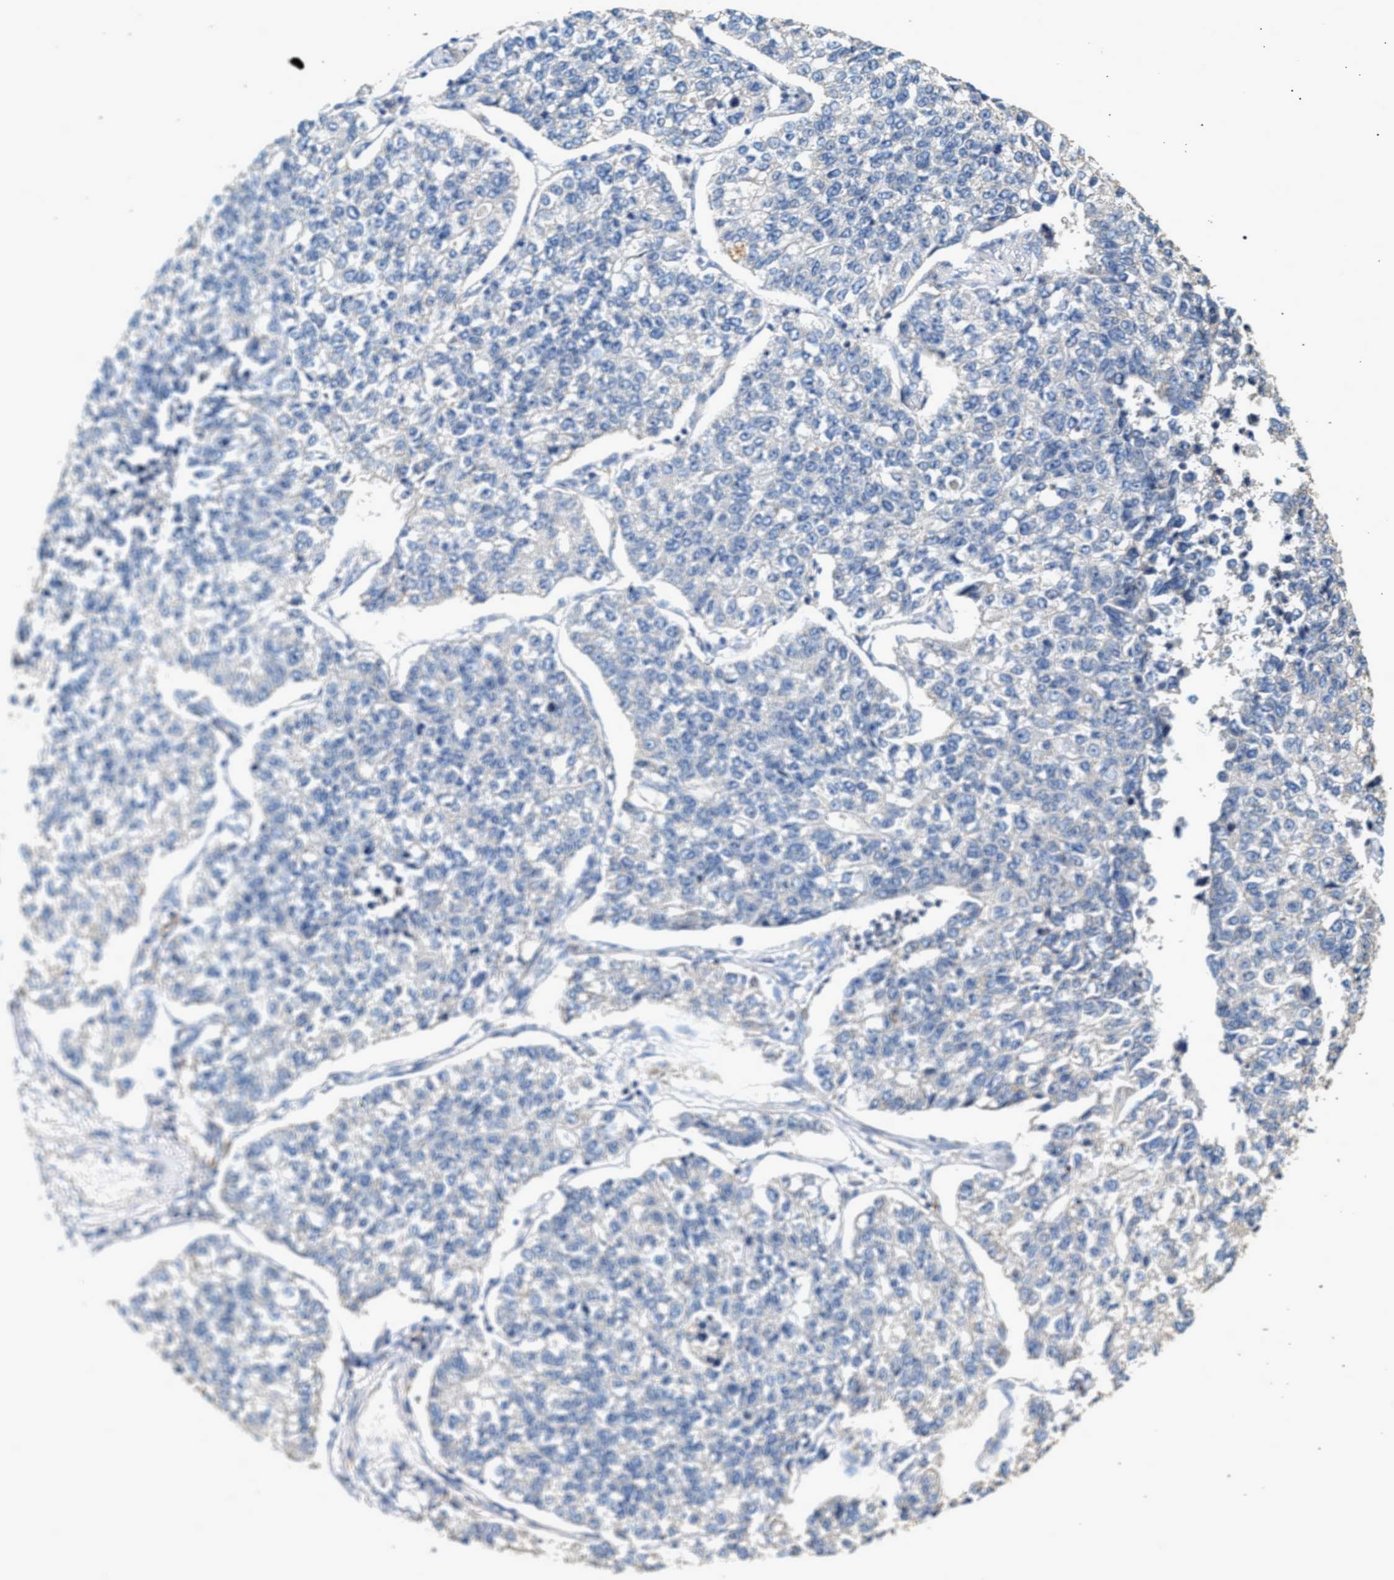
{"staining": {"intensity": "negative", "quantity": "none", "location": "none"}, "tissue": "lung cancer", "cell_type": "Tumor cells", "image_type": "cancer", "snomed": [{"axis": "morphology", "description": "Adenocarcinoma, NOS"}, {"axis": "topography", "description": "Lung"}], "caption": "This is a image of immunohistochemistry (IHC) staining of adenocarcinoma (lung), which shows no positivity in tumor cells.", "gene": "WDR31", "patient": {"sex": "male", "age": 49}}